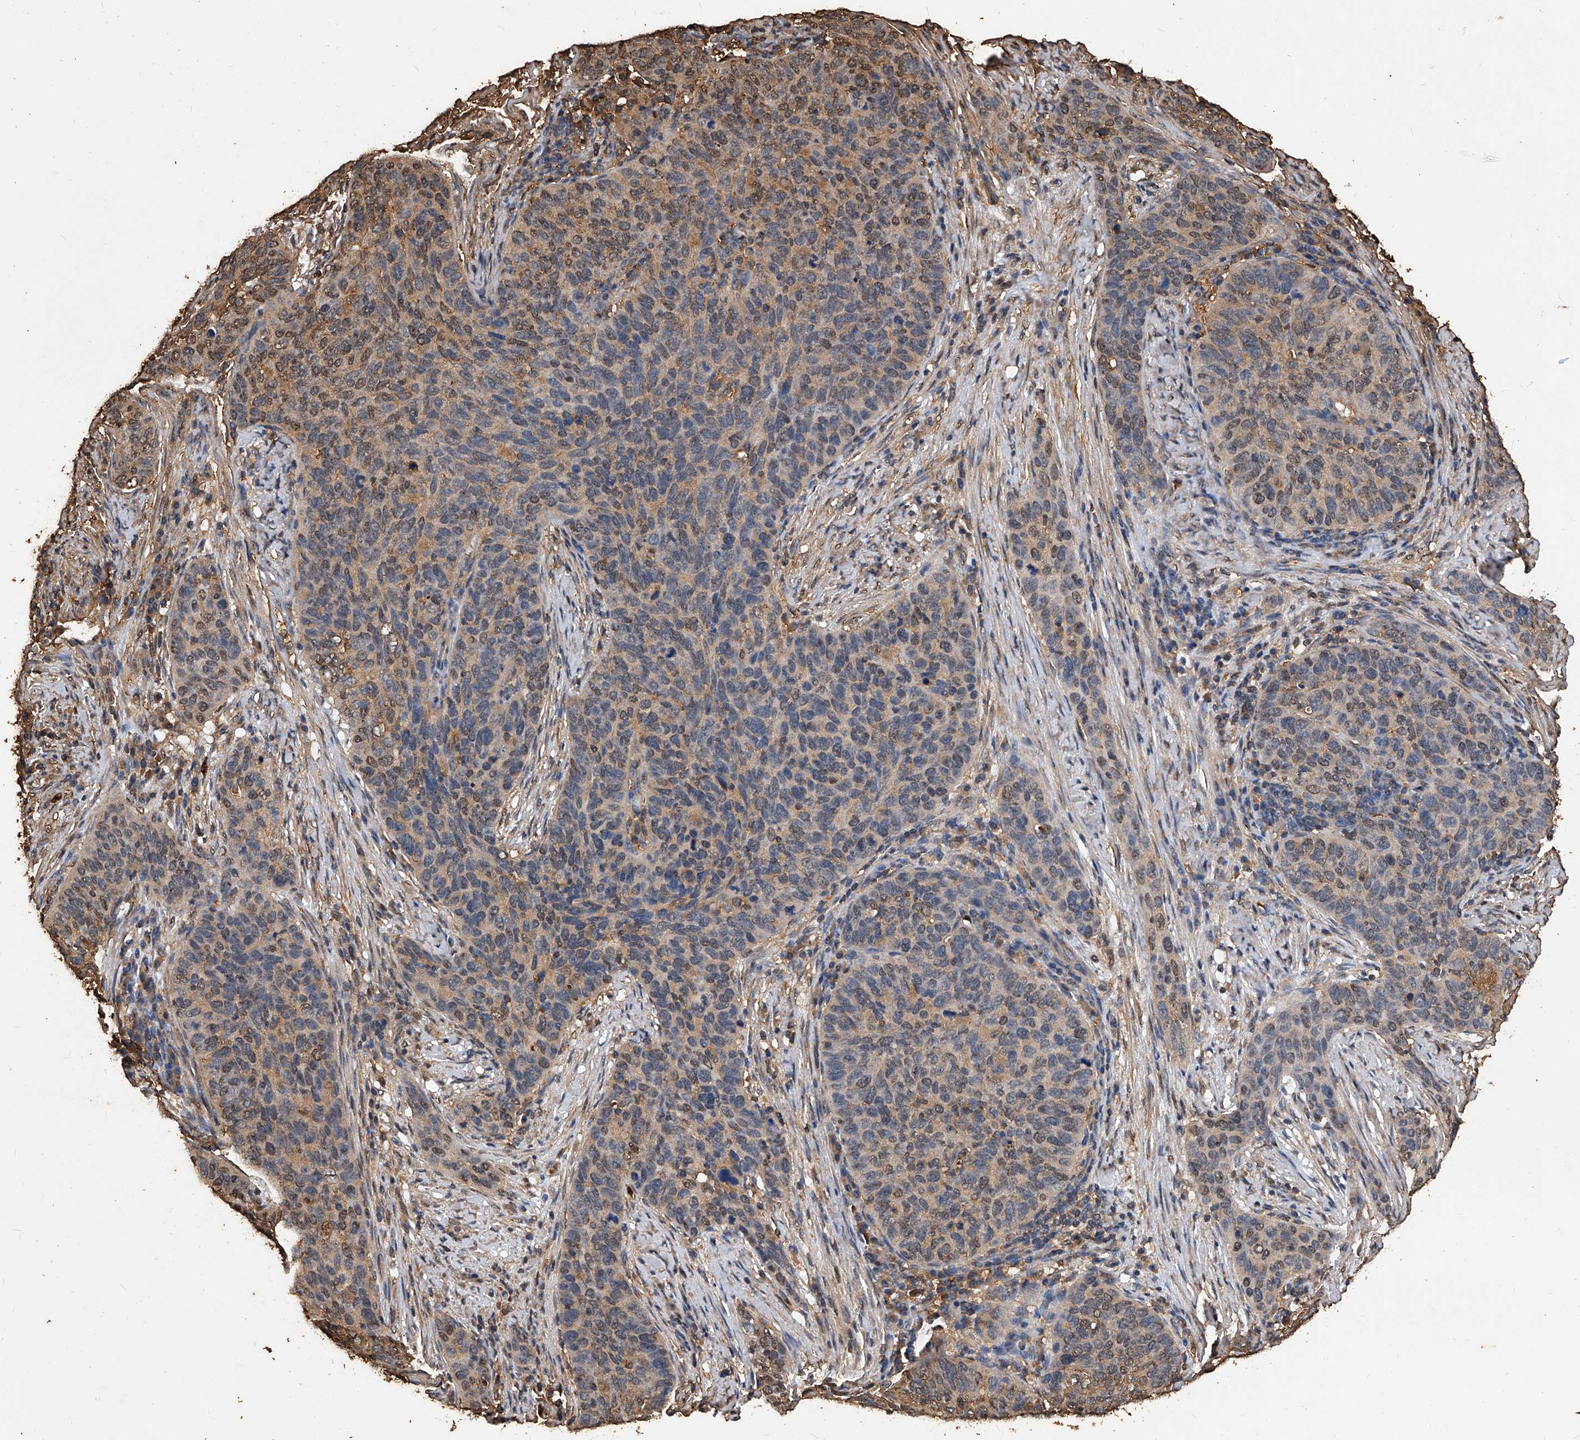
{"staining": {"intensity": "moderate", "quantity": "25%-75%", "location": "cytoplasmic/membranous"}, "tissue": "cervical cancer", "cell_type": "Tumor cells", "image_type": "cancer", "snomed": [{"axis": "morphology", "description": "Squamous cell carcinoma, NOS"}, {"axis": "topography", "description": "Cervix"}], "caption": "Cervical cancer stained with DAB (3,3'-diaminobenzidine) immunohistochemistry (IHC) shows medium levels of moderate cytoplasmic/membranous staining in approximately 25%-75% of tumor cells.", "gene": "UCP2", "patient": {"sex": "female", "age": 60}}